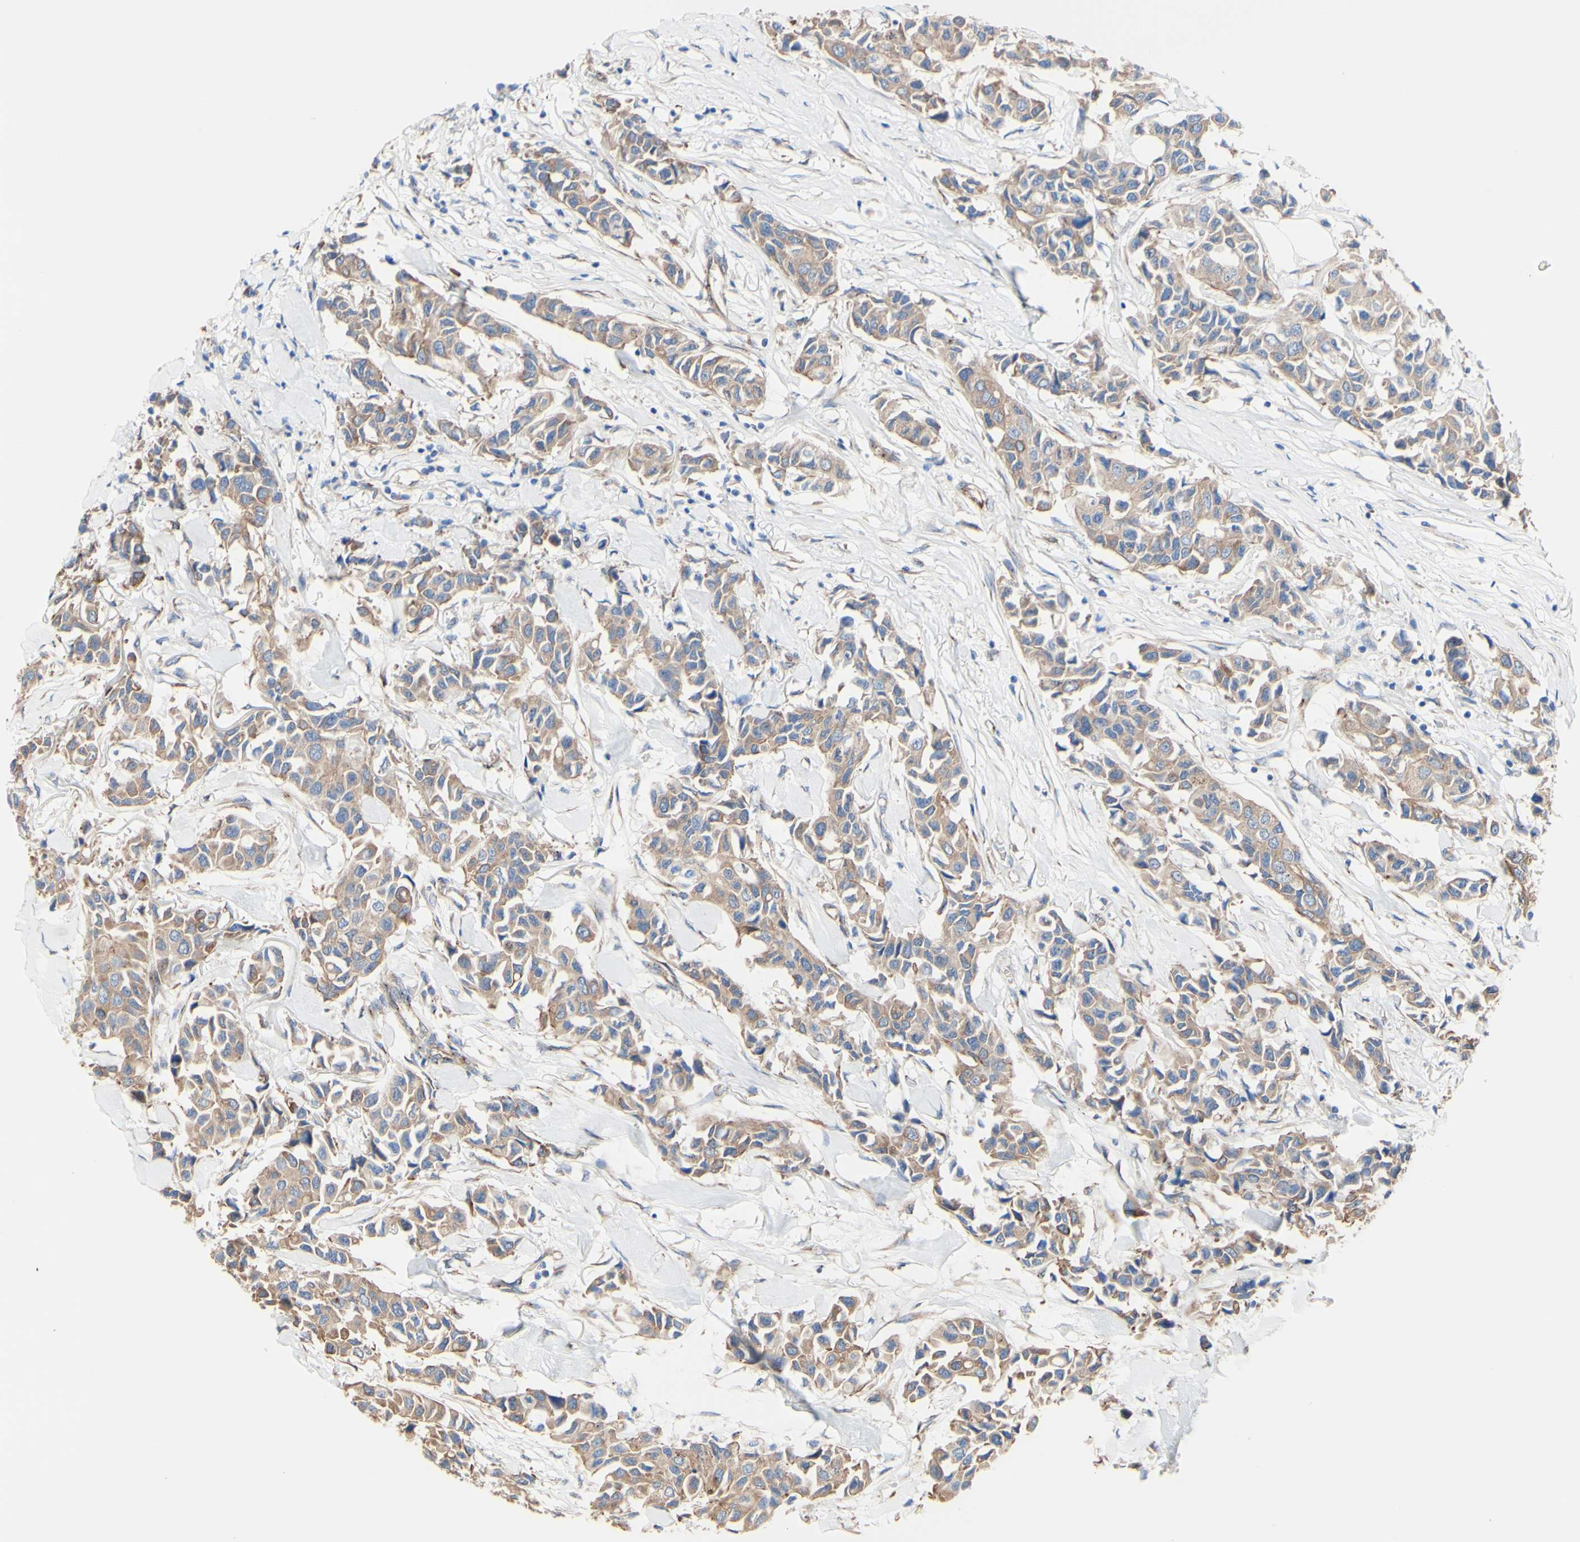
{"staining": {"intensity": "moderate", "quantity": ">75%", "location": "cytoplasmic/membranous"}, "tissue": "breast cancer", "cell_type": "Tumor cells", "image_type": "cancer", "snomed": [{"axis": "morphology", "description": "Duct carcinoma"}, {"axis": "topography", "description": "Breast"}], "caption": "DAB immunohistochemical staining of breast cancer (infiltrating ductal carcinoma) displays moderate cytoplasmic/membranous protein positivity in approximately >75% of tumor cells. Immunohistochemistry (ihc) stains the protein of interest in brown and the nuclei are stained blue.", "gene": "LRIG3", "patient": {"sex": "female", "age": 80}}